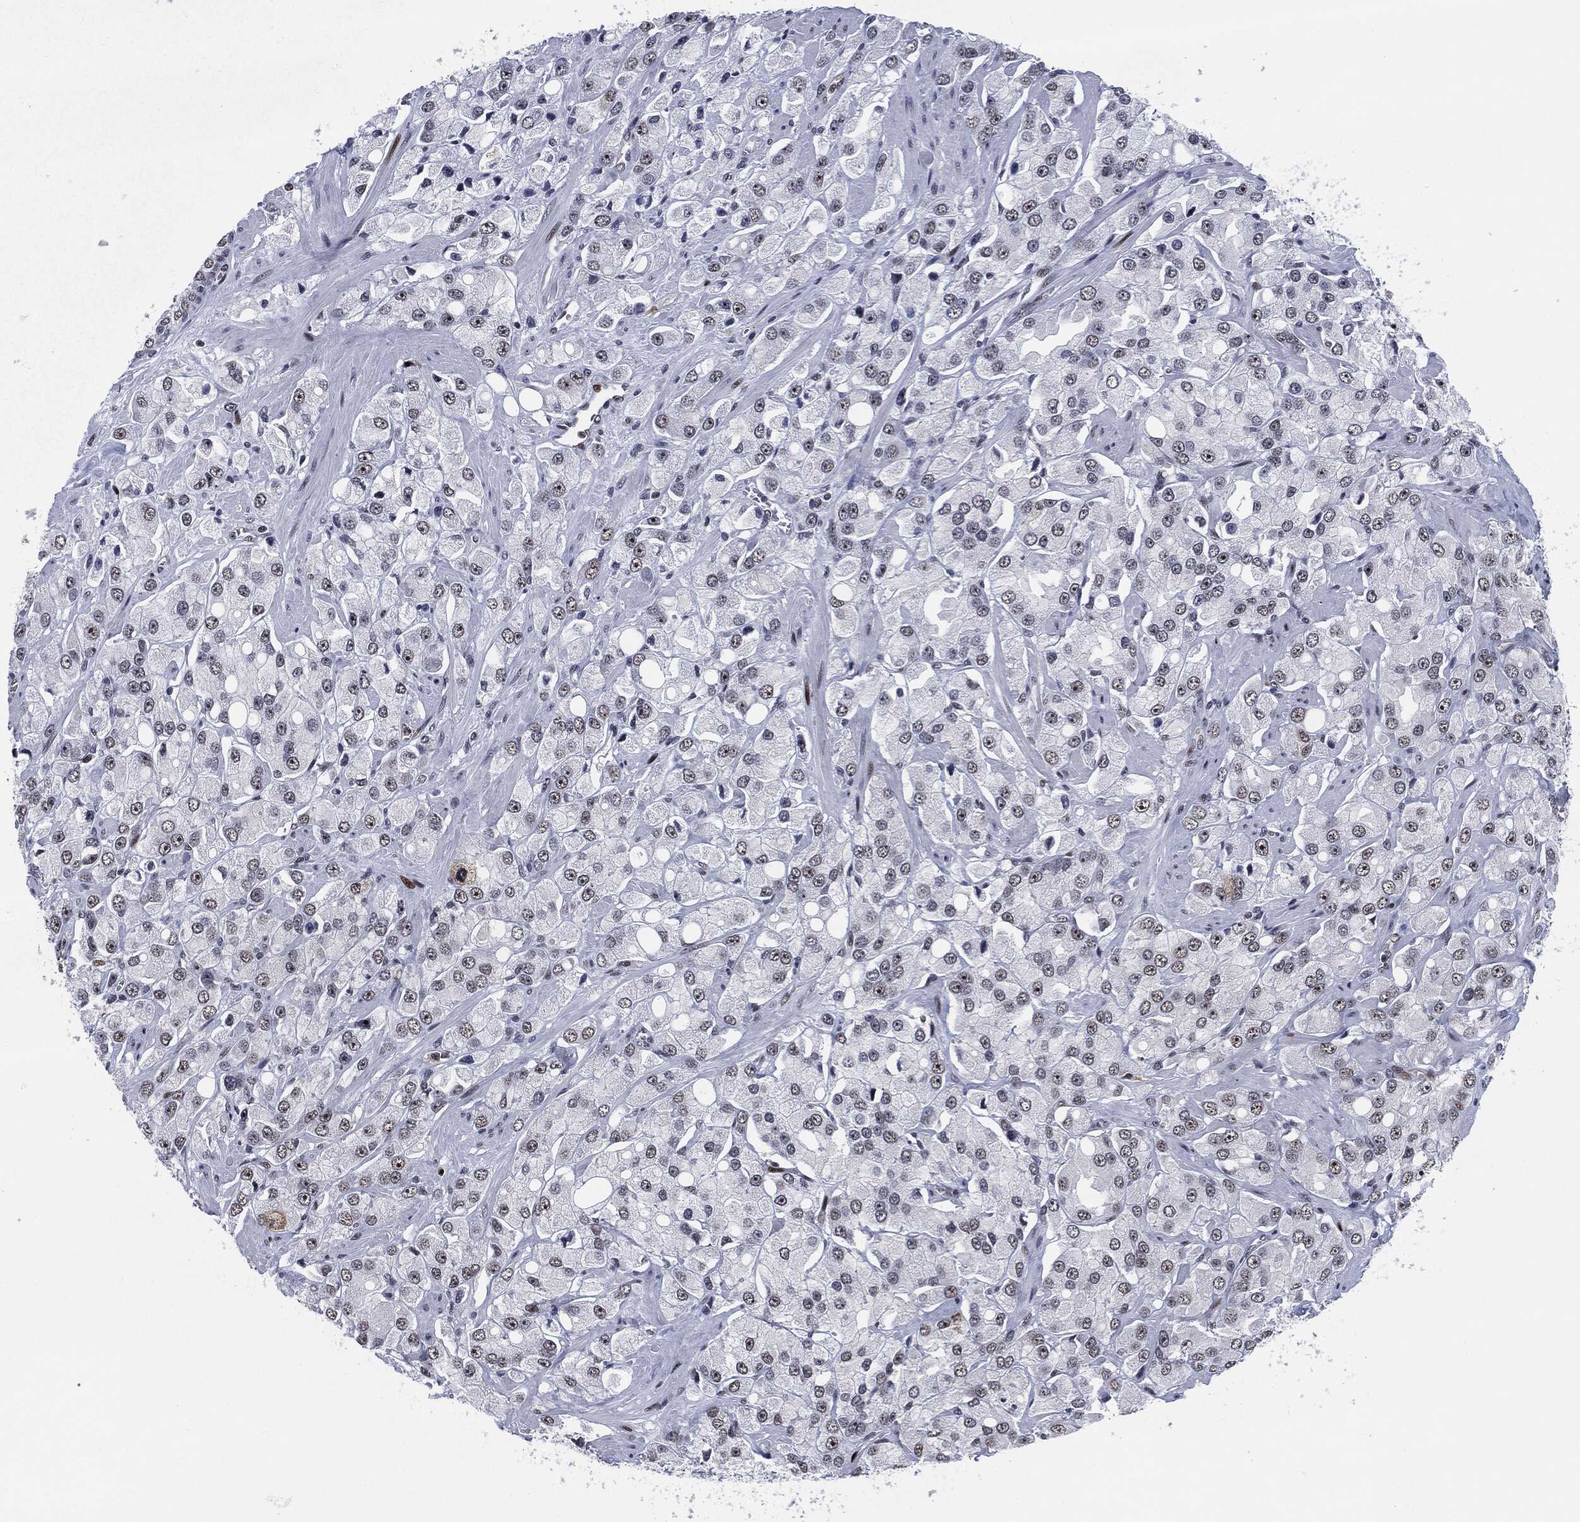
{"staining": {"intensity": "negative", "quantity": "none", "location": "none"}, "tissue": "prostate cancer", "cell_type": "Tumor cells", "image_type": "cancer", "snomed": [{"axis": "morphology", "description": "Adenocarcinoma, NOS"}, {"axis": "topography", "description": "Prostate and seminal vesicle, NOS"}, {"axis": "topography", "description": "Prostate"}], "caption": "This is an IHC micrograph of adenocarcinoma (prostate). There is no staining in tumor cells.", "gene": "AKT2", "patient": {"sex": "male", "age": 64}}